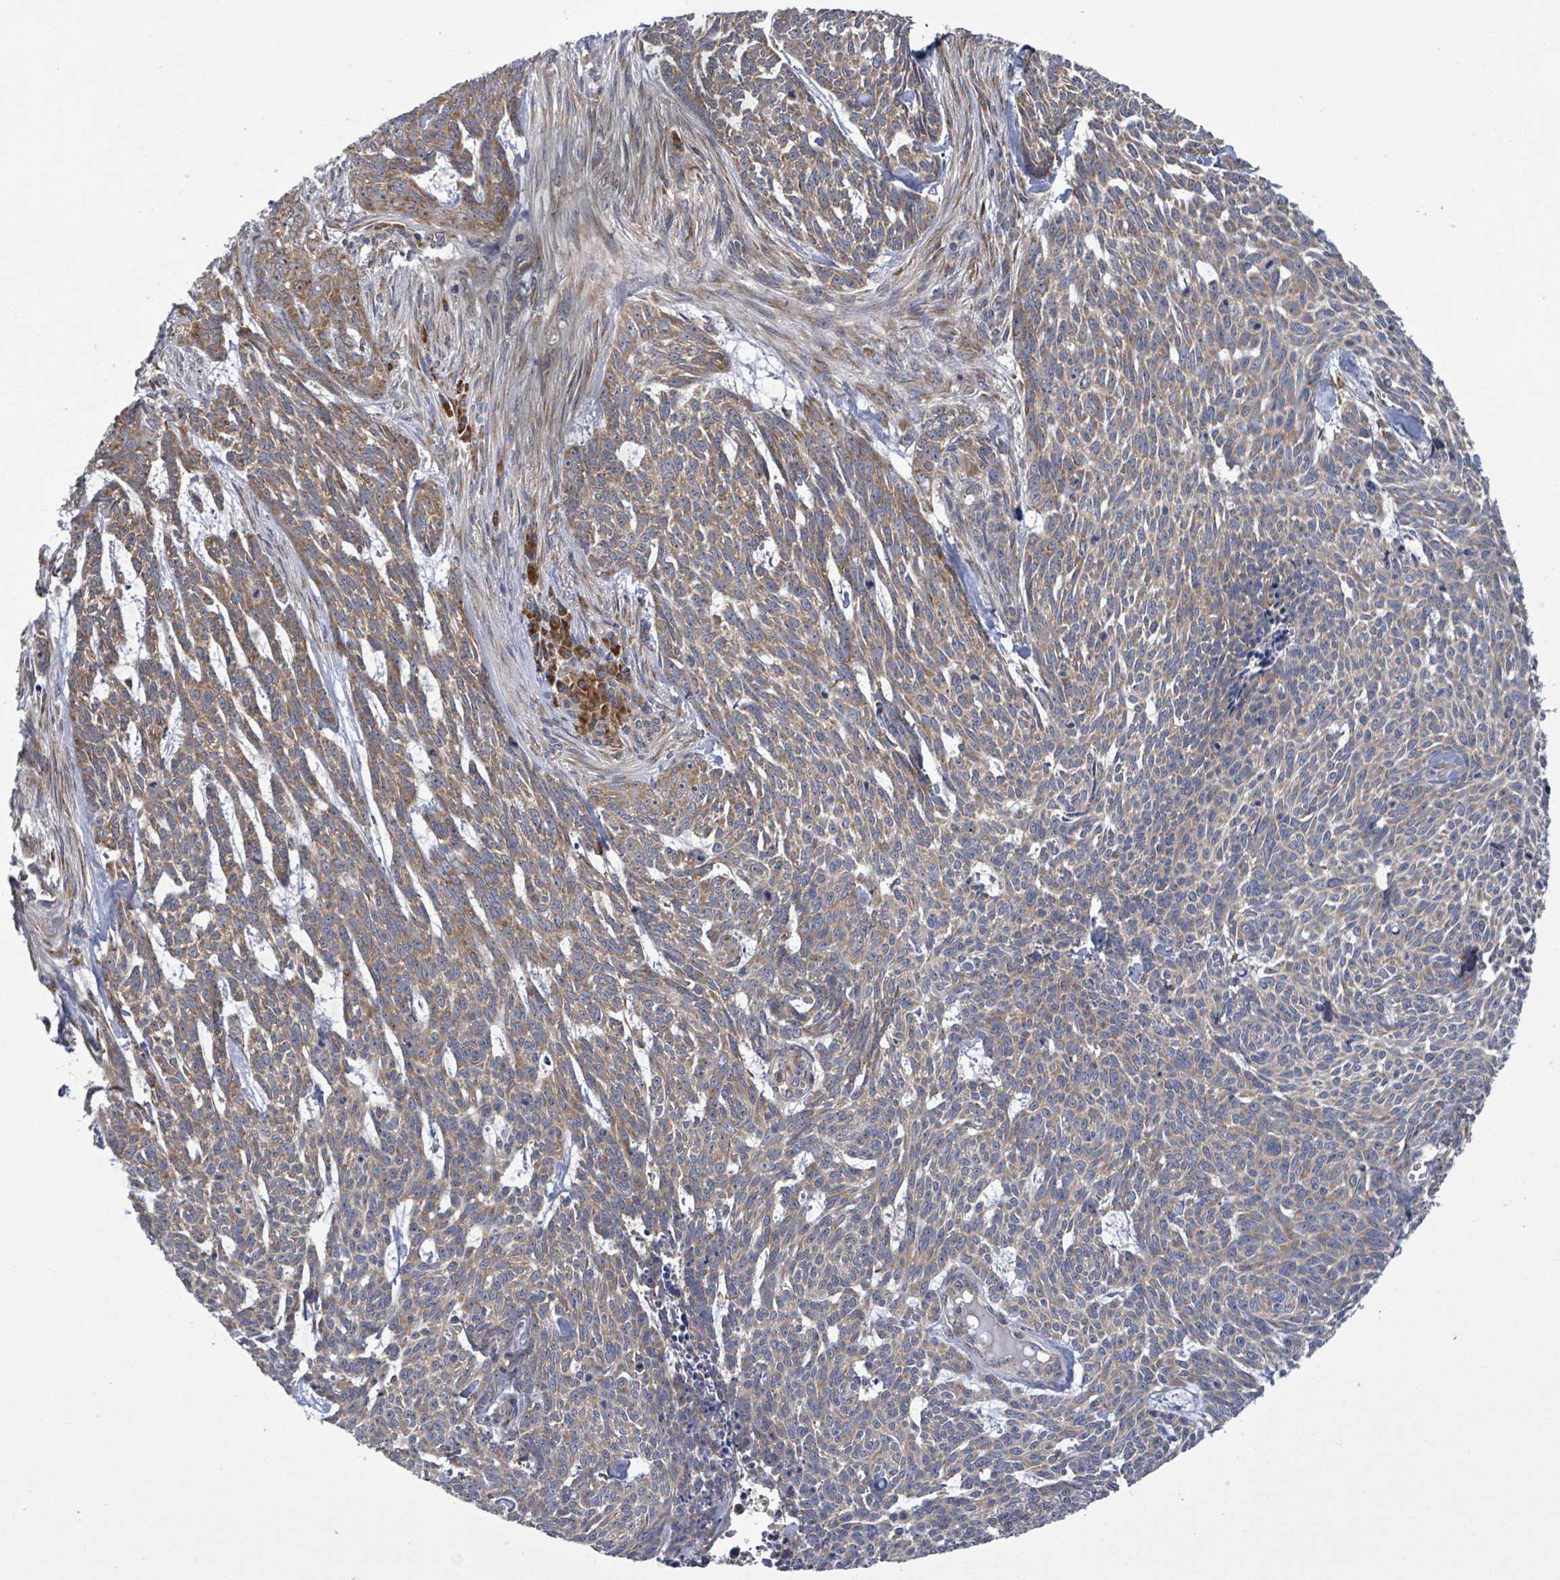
{"staining": {"intensity": "moderate", "quantity": "25%-75%", "location": "cytoplasmic/membranous"}, "tissue": "skin cancer", "cell_type": "Tumor cells", "image_type": "cancer", "snomed": [{"axis": "morphology", "description": "Basal cell carcinoma"}, {"axis": "topography", "description": "Skin"}], "caption": "Tumor cells display medium levels of moderate cytoplasmic/membranous staining in approximately 25%-75% of cells in skin cancer (basal cell carcinoma).", "gene": "SERPINE3", "patient": {"sex": "female", "age": 93}}